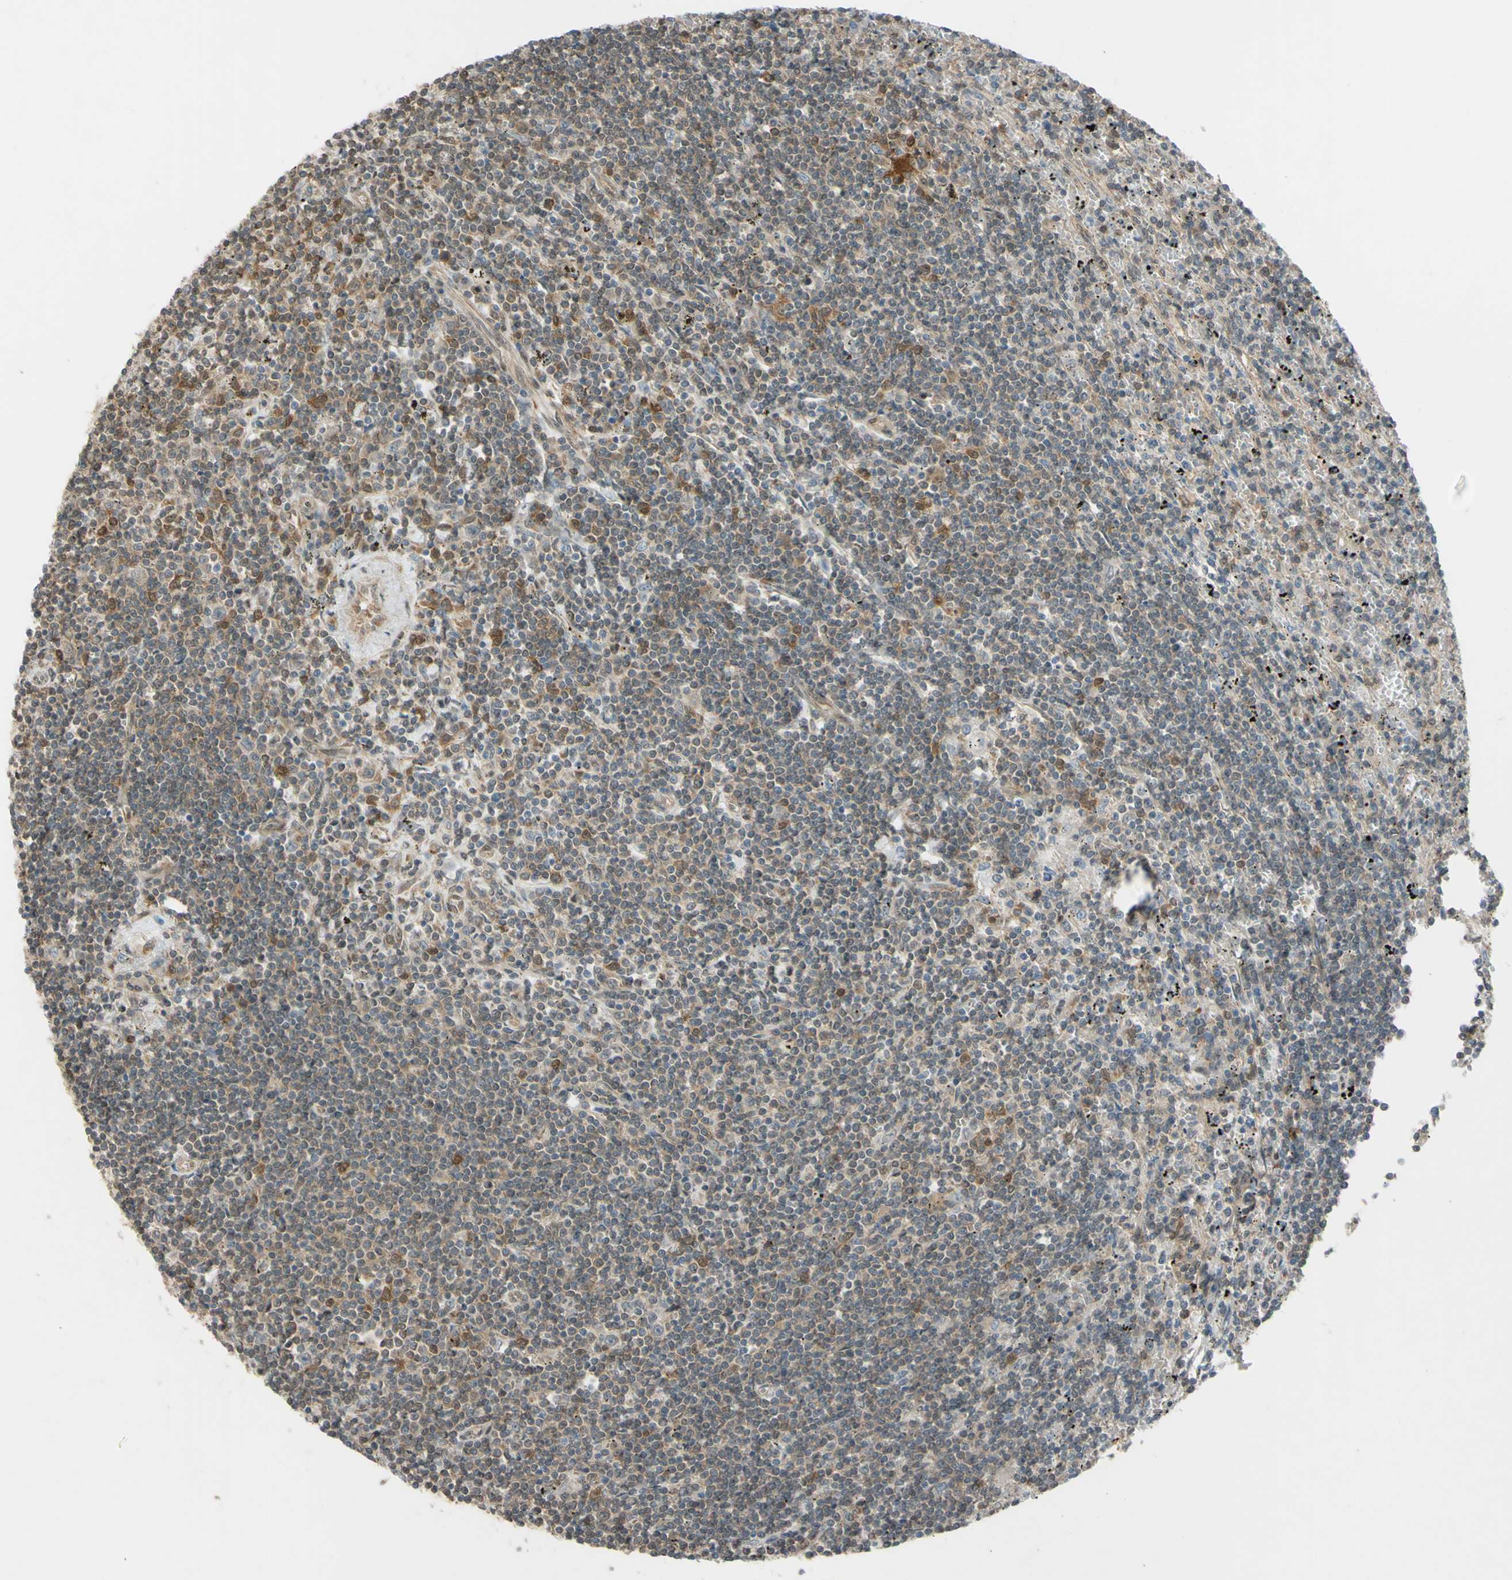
{"staining": {"intensity": "negative", "quantity": "none", "location": "none"}, "tissue": "lymphoma", "cell_type": "Tumor cells", "image_type": "cancer", "snomed": [{"axis": "morphology", "description": "Malignant lymphoma, non-Hodgkin's type, Low grade"}, {"axis": "topography", "description": "Spleen"}], "caption": "This is an immunohistochemistry (IHC) photomicrograph of human lymphoma. There is no expression in tumor cells.", "gene": "YWHAQ", "patient": {"sex": "male", "age": 76}}